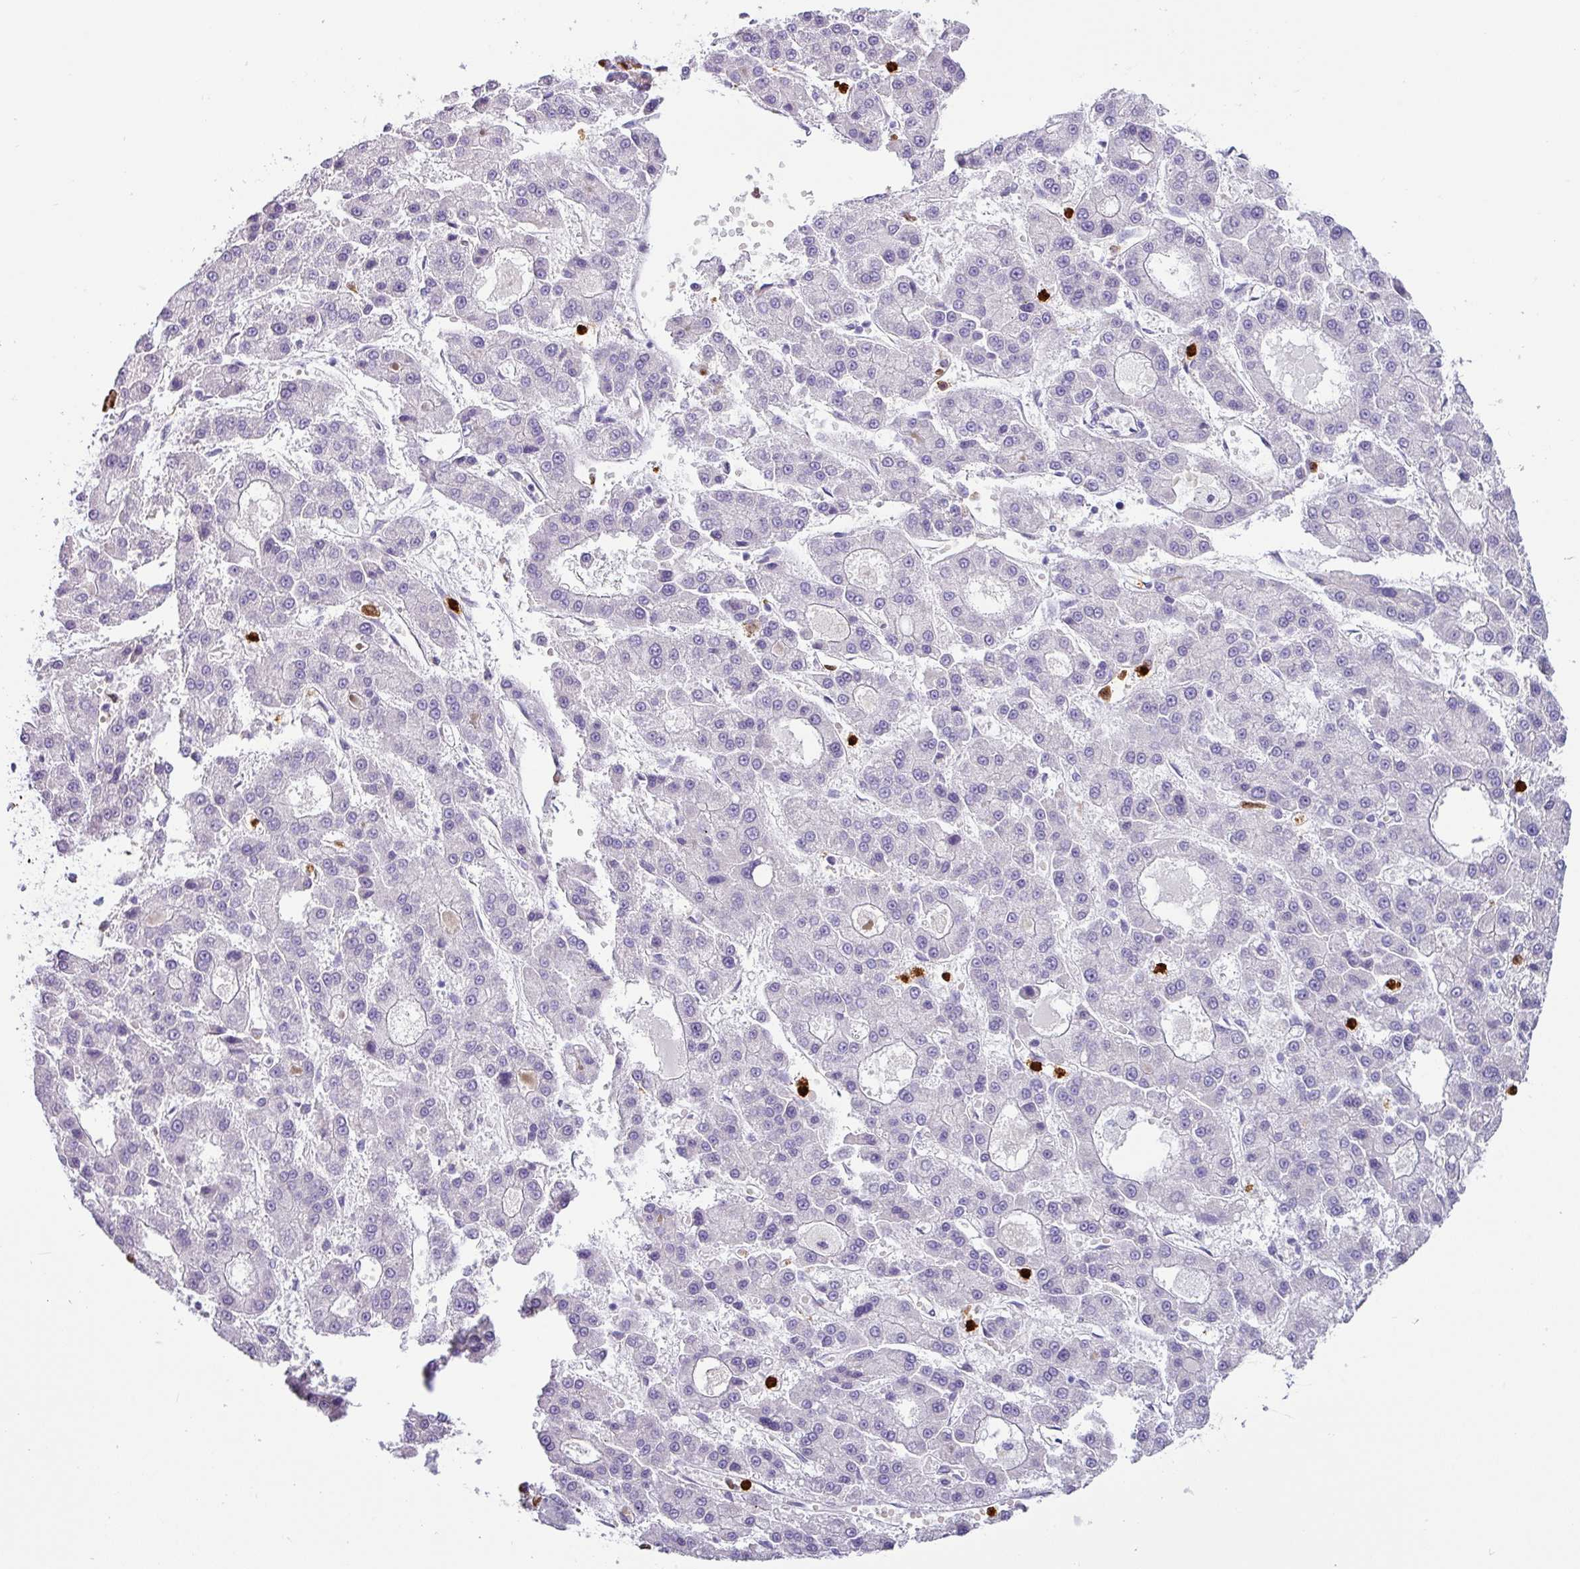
{"staining": {"intensity": "negative", "quantity": "none", "location": "none"}, "tissue": "liver cancer", "cell_type": "Tumor cells", "image_type": "cancer", "snomed": [{"axis": "morphology", "description": "Carcinoma, Hepatocellular, NOS"}, {"axis": "topography", "description": "Liver"}], "caption": "Immunohistochemistry histopathology image of neoplastic tissue: hepatocellular carcinoma (liver) stained with DAB demonstrates no significant protein expression in tumor cells.", "gene": "SH2D3C", "patient": {"sex": "male", "age": 70}}